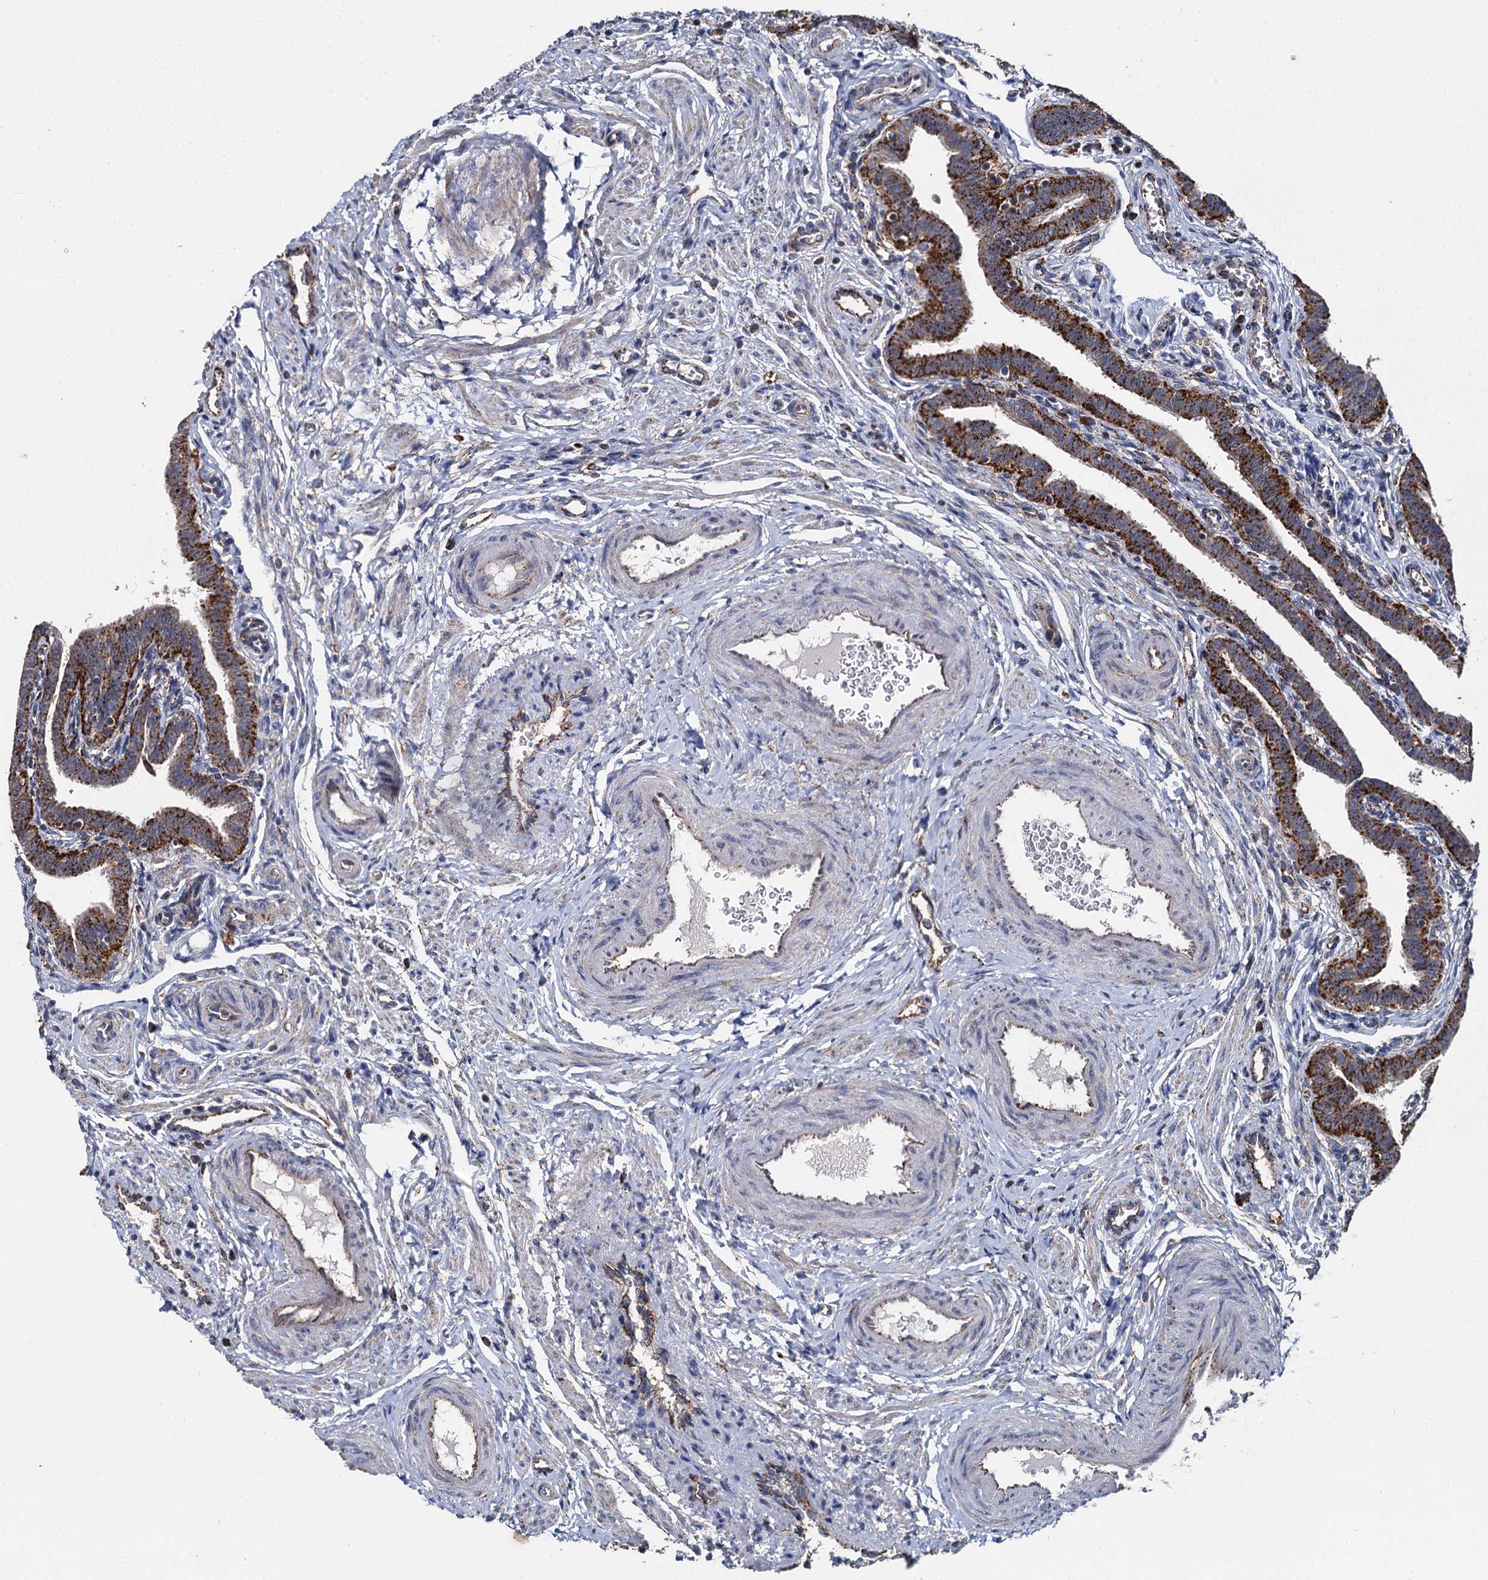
{"staining": {"intensity": "strong", "quantity": ">75%", "location": "cytoplasmic/membranous"}, "tissue": "fallopian tube", "cell_type": "Glandular cells", "image_type": "normal", "snomed": [{"axis": "morphology", "description": "Normal tissue, NOS"}, {"axis": "topography", "description": "Fallopian tube"}], "caption": "Protein expression analysis of normal fallopian tube displays strong cytoplasmic/membranous staining in about >75% of glandular cells. (IHC, brightfield microscopy, high magnification).", "gene": "GBA1", "patient": {"sex": "female", "age": 36}}